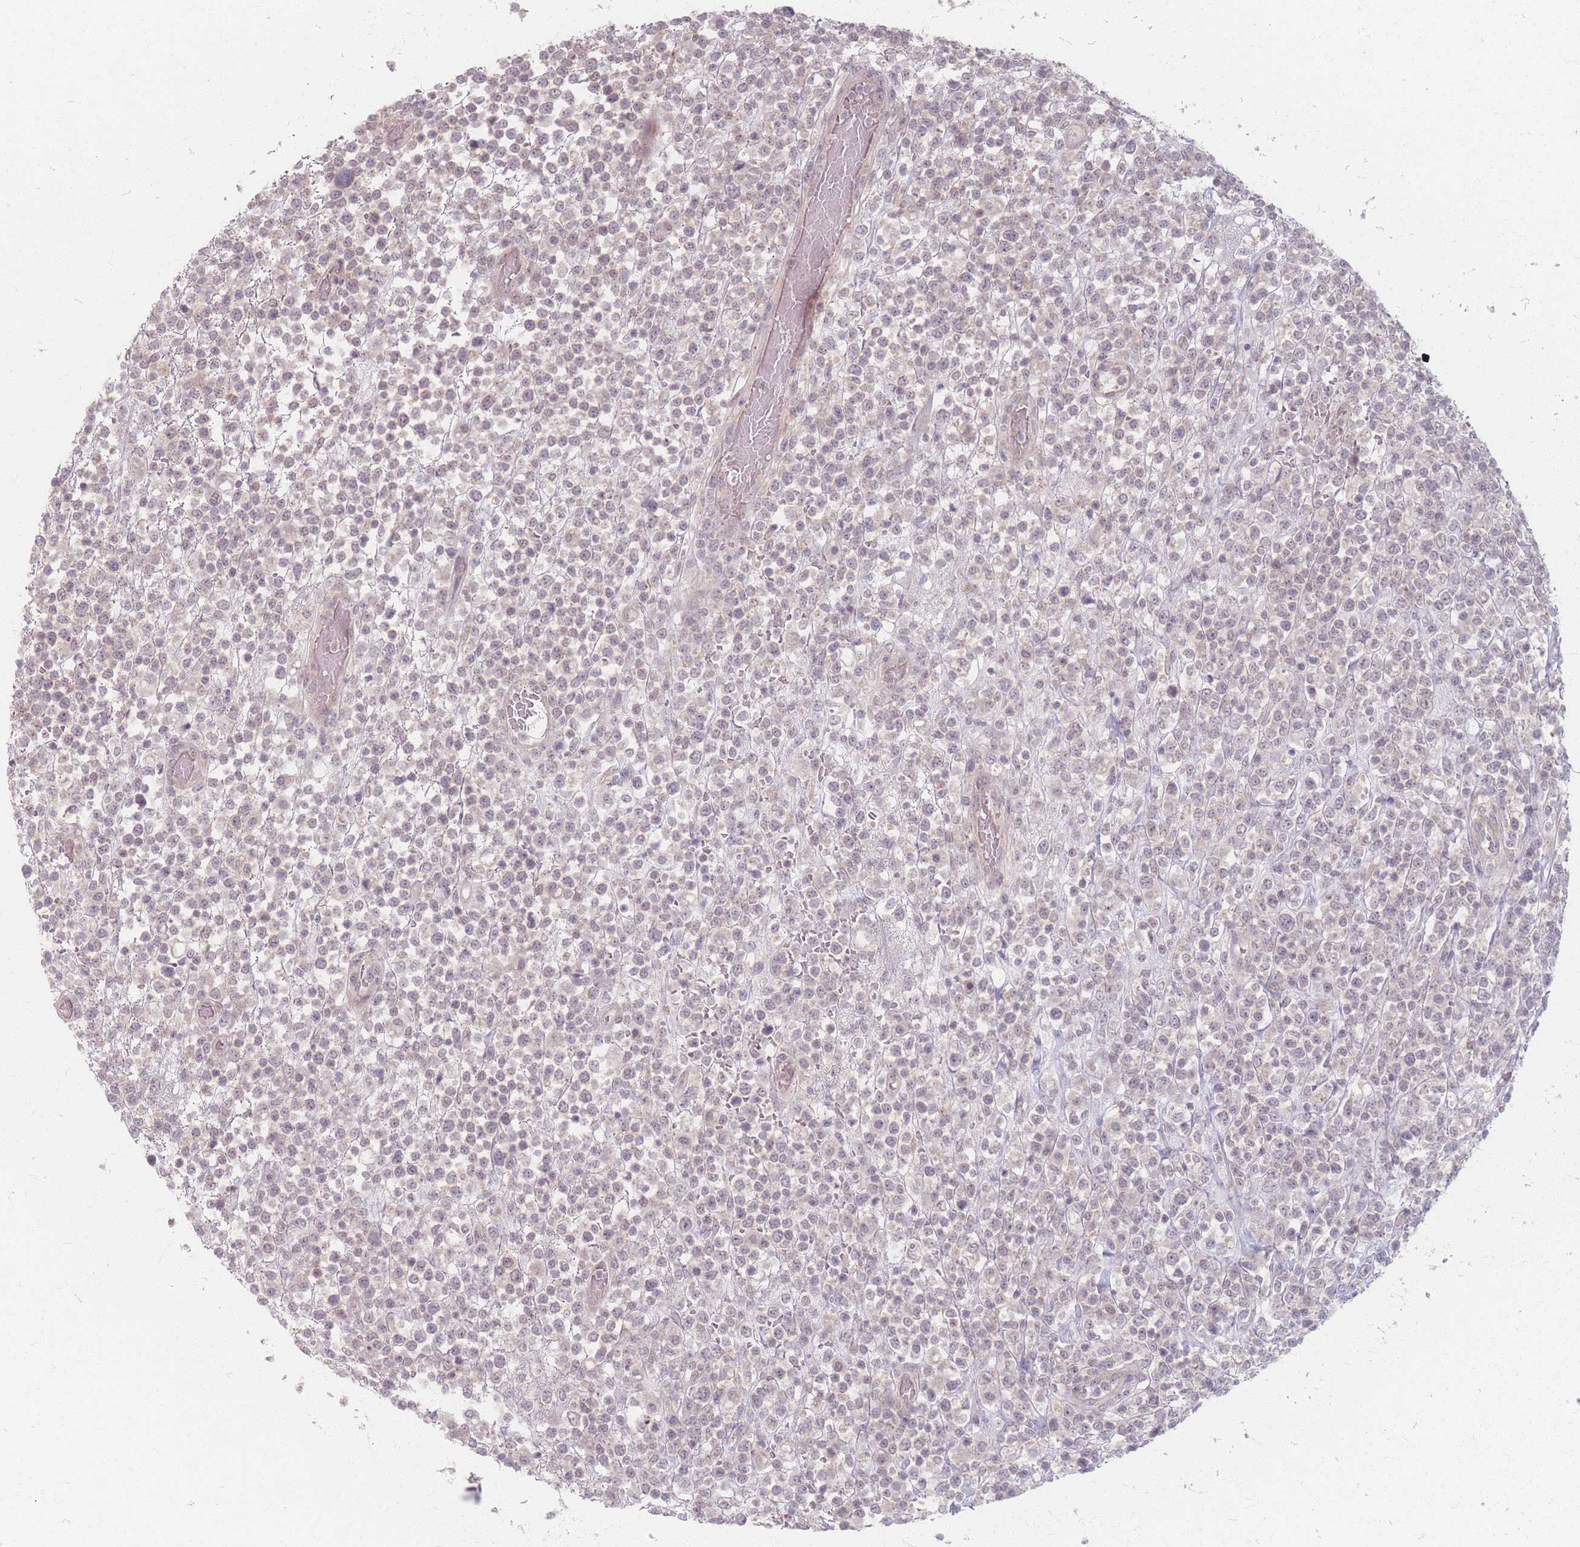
{"staining": {"intensity": "negative", "quantity": "none", "location": "none"}, "tissue": "lymphoma", "cell_type": "Tumor cells", "image_type": "cancer", "snomed": [{"axis": "morphology", "description": "Malignant lymphoma, non-Hodgkin's type, High grade"}, {"axis": "topography", "description": "Colon"}], "caption": "DAB immunohistochemical staining of high-grade malignant lymphoma, non-Hodgkin's type displays no significant staining in tumor cells.", "gene": "GABRA6", "patient": {"sex": "female", "age": 53}}